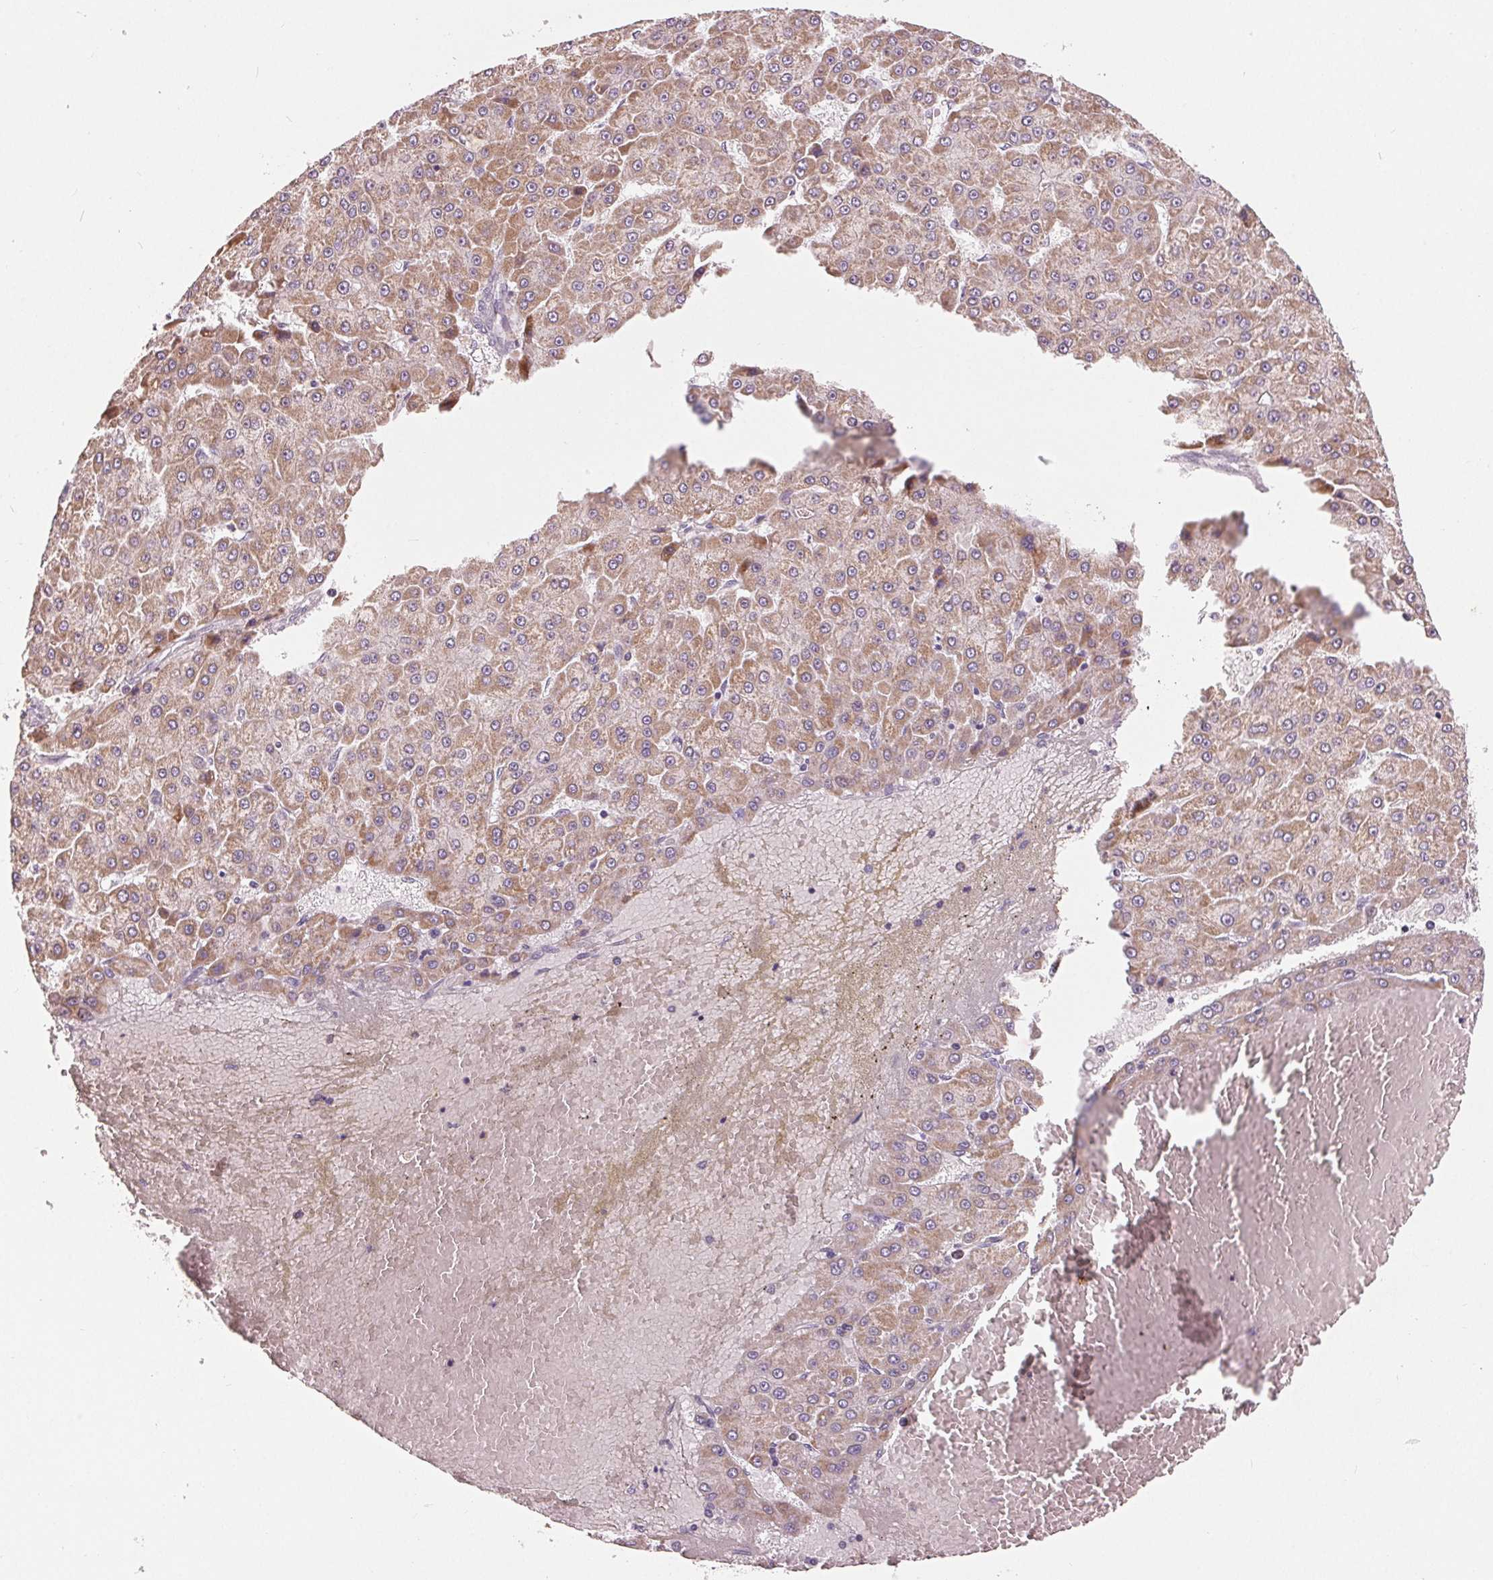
{"staining": {"intensity": "moderate", "quantity": "25%-75%", "location": "cytoplasmic/membranous"}, "tissue": "liver cancer", "cell_type": "Tumor cells", "image_type": "cancer", "snomed": [{"axis": "morphology", "description": "Carcinoma, Hepatocellular, NOS"}, {"axis": "topography", "description": "Liver"}], "caption": "Immunohistochemistry (IHC) of human liver cancer shows medium levels of moderate cytoplasmic/membranous positivity in approximately 25%-75% of tumor cells.", "gene": "ZNF605", "patient": {"sex": "male", "age": 78}}